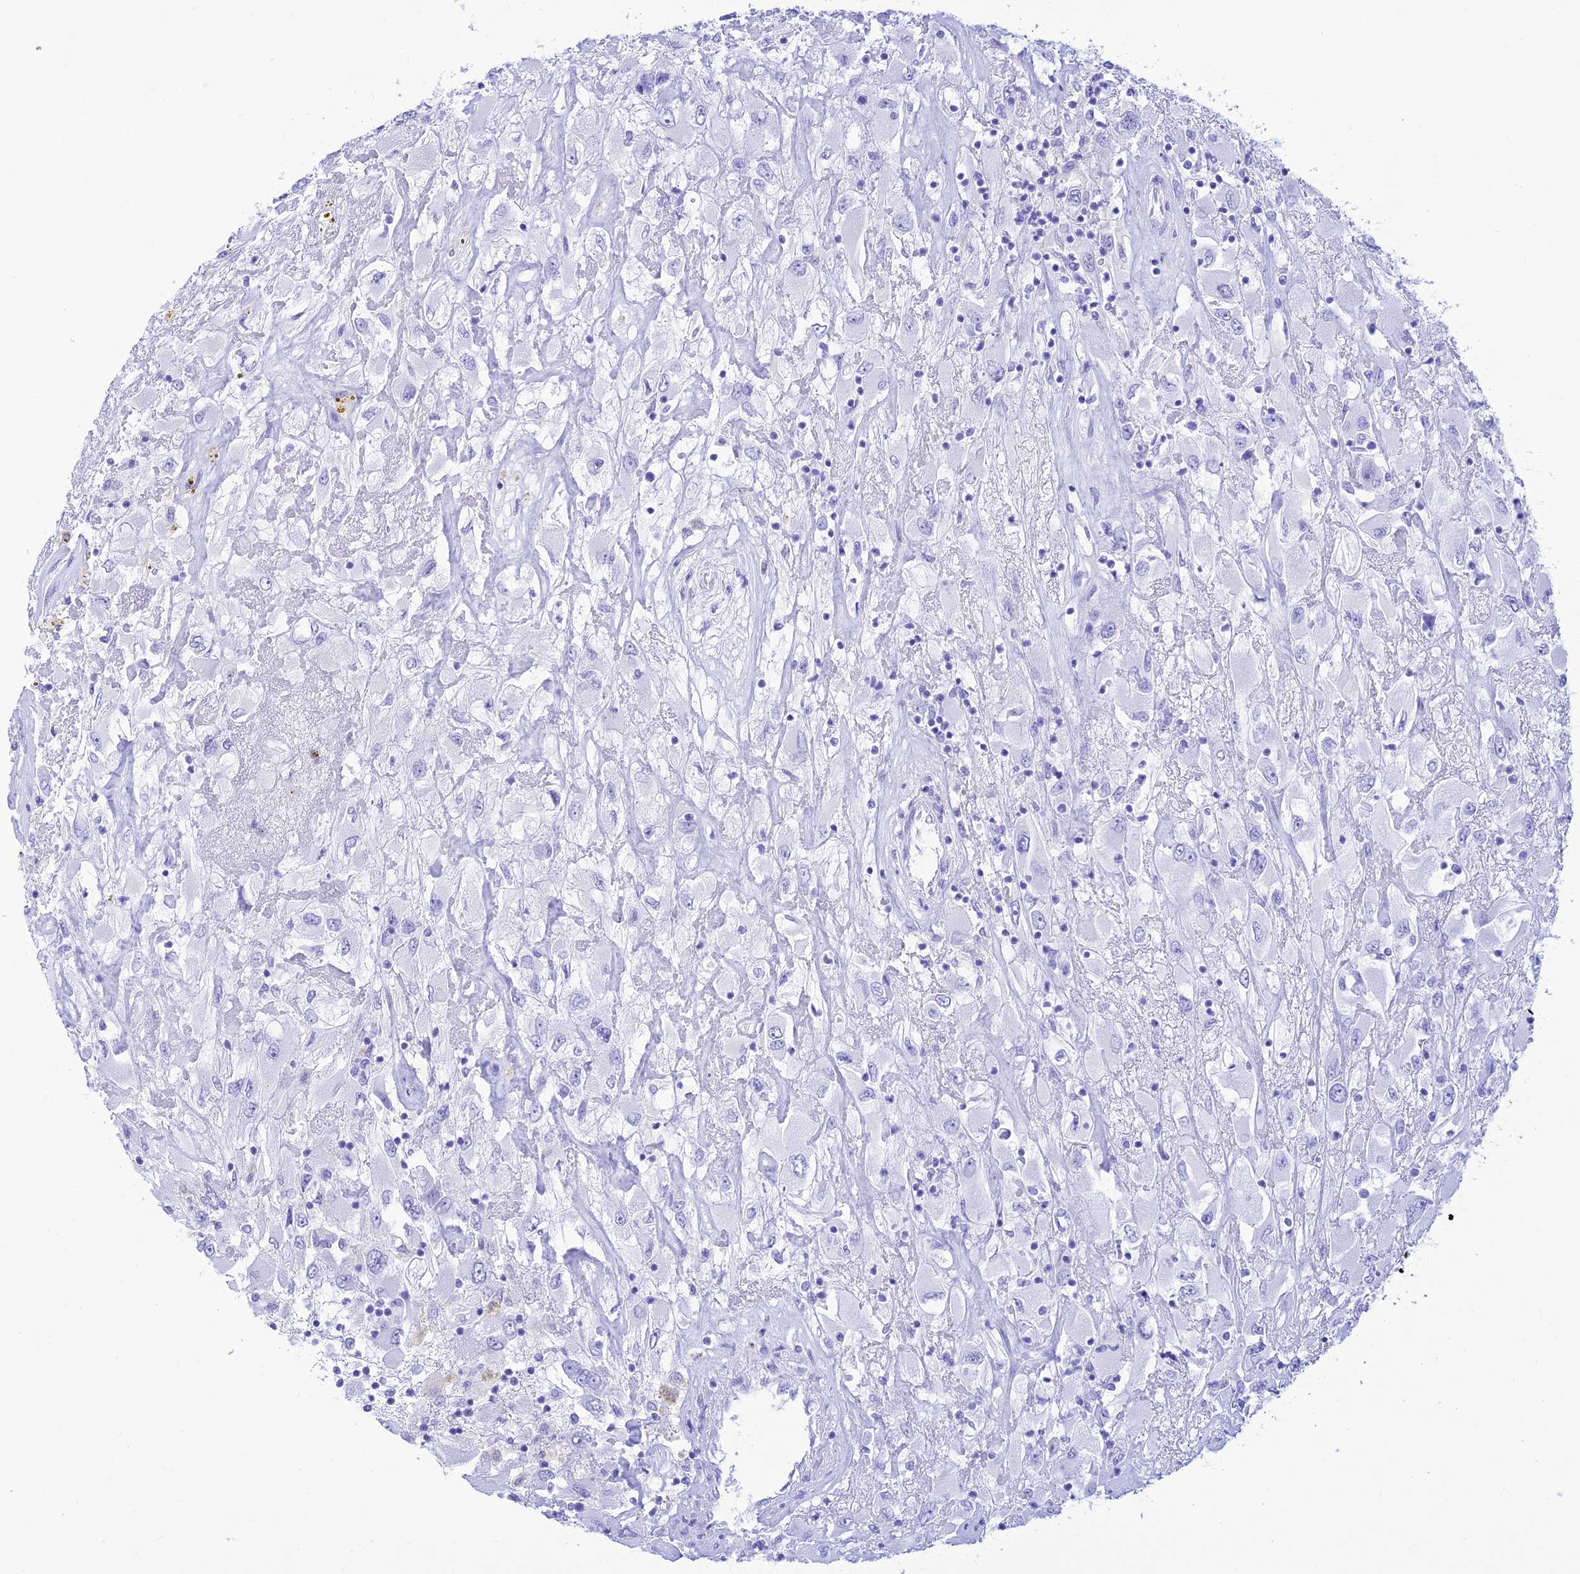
{"staining": {"intensity": "negative", "quantity": "none", "location": "none"}, "tissue": "renal cancer", "cell_type": "Tumor cells", "image_type": "cancer", "snomed": [{"axis": "morphology", "description": "Adenocarcinoma, NOS"}, {"axis": "topography", "description": "Kidney"}], "caption": "Human renal adenocarcinoma stained for a protein using immunohistochemistry (IHC) exhibits no staining in tumor cells.", "gene": "PRNP", "patient": {"sex": "female", "age": 52}}